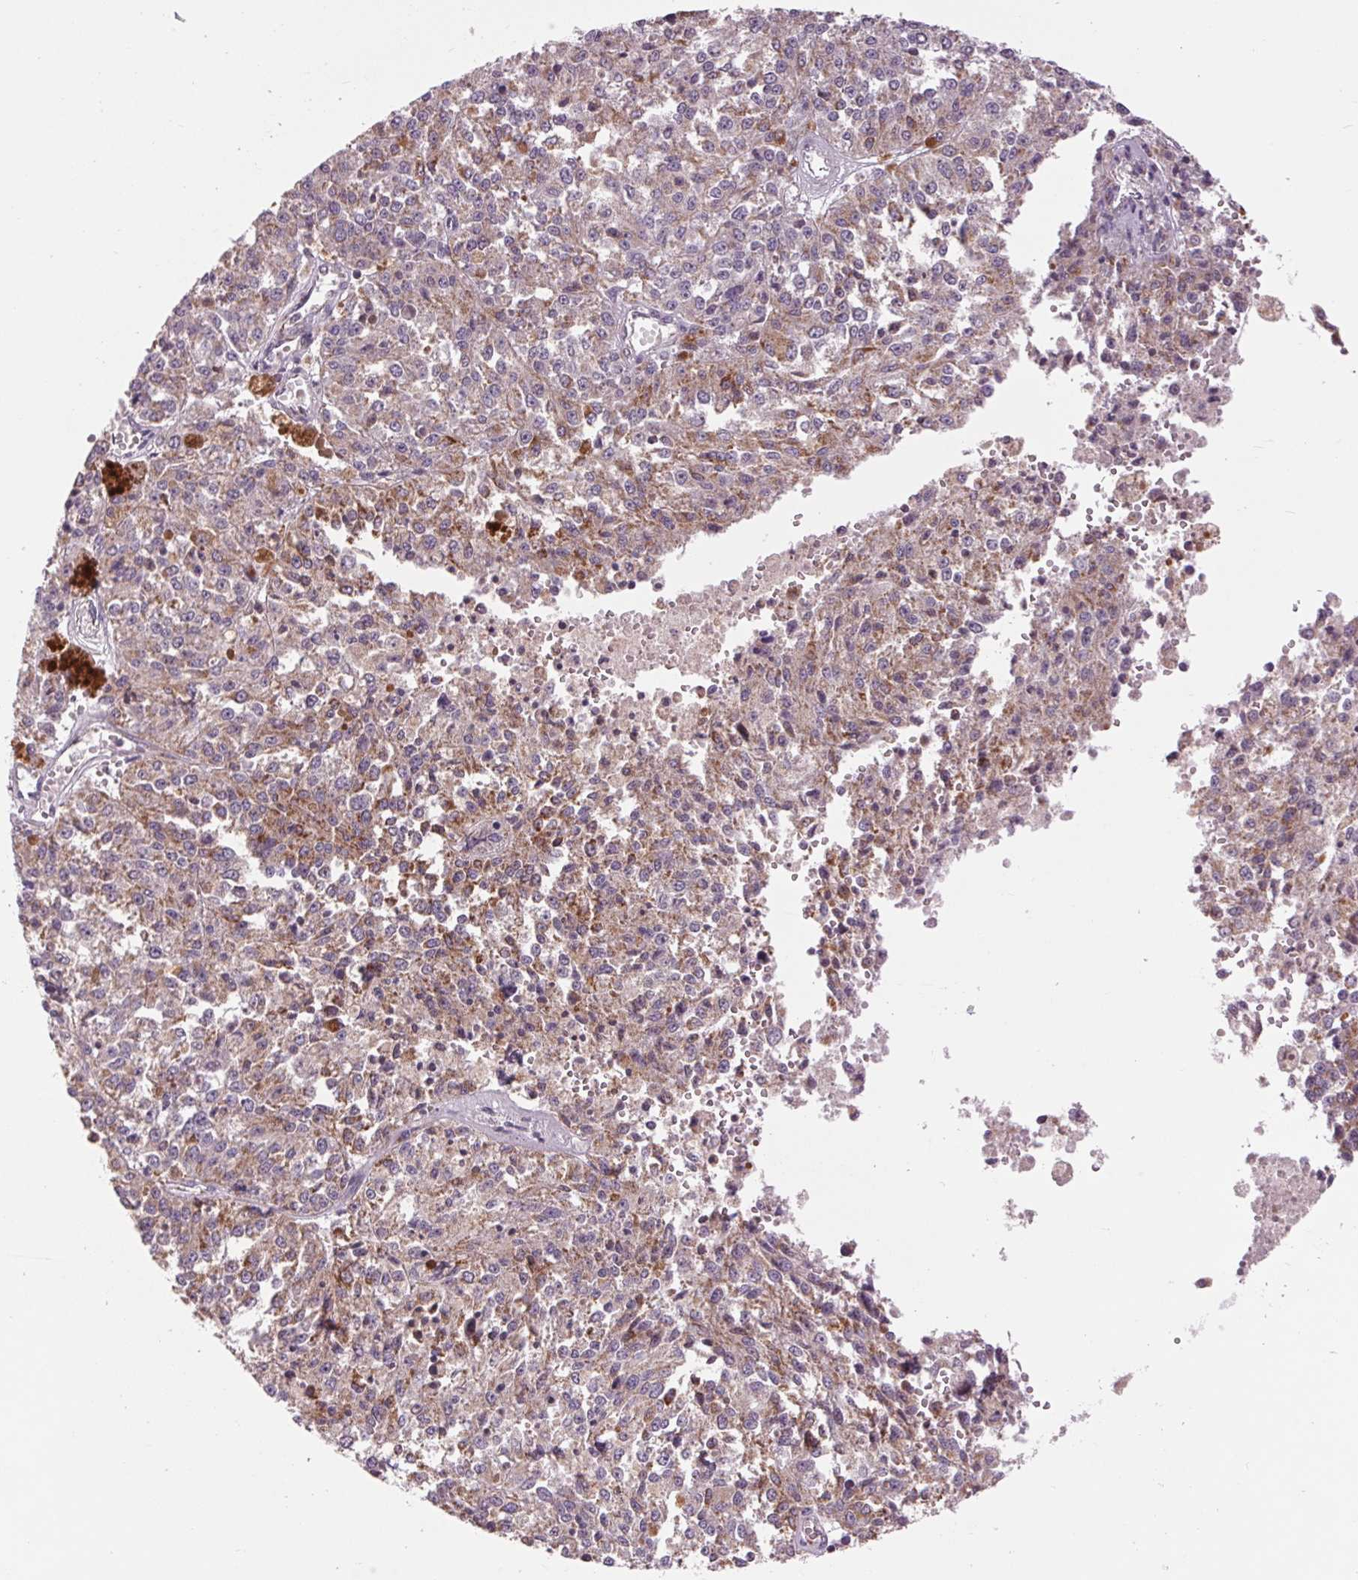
{"staining": {"intensity": "weak", "quantity": "25%-75%", "location": "cytoplasmic/membranous"}, "tissue": "melanoma", "cell_type": "Tumor cells", "image_type": "cancer", "snomed": [{"axis": "morphology", "description": "Malignant melanoma, Metastatic site"}, {"axis": "topography", "description": "Lymph node"}], "caption": "This is an image of immunohistochemistry staining of melanoma, which shows weak positivity in the cytoplasmic/membranous of tumor cells.", "gene": "COX6A1", "patient": {"sex": "female", "age": 64}}